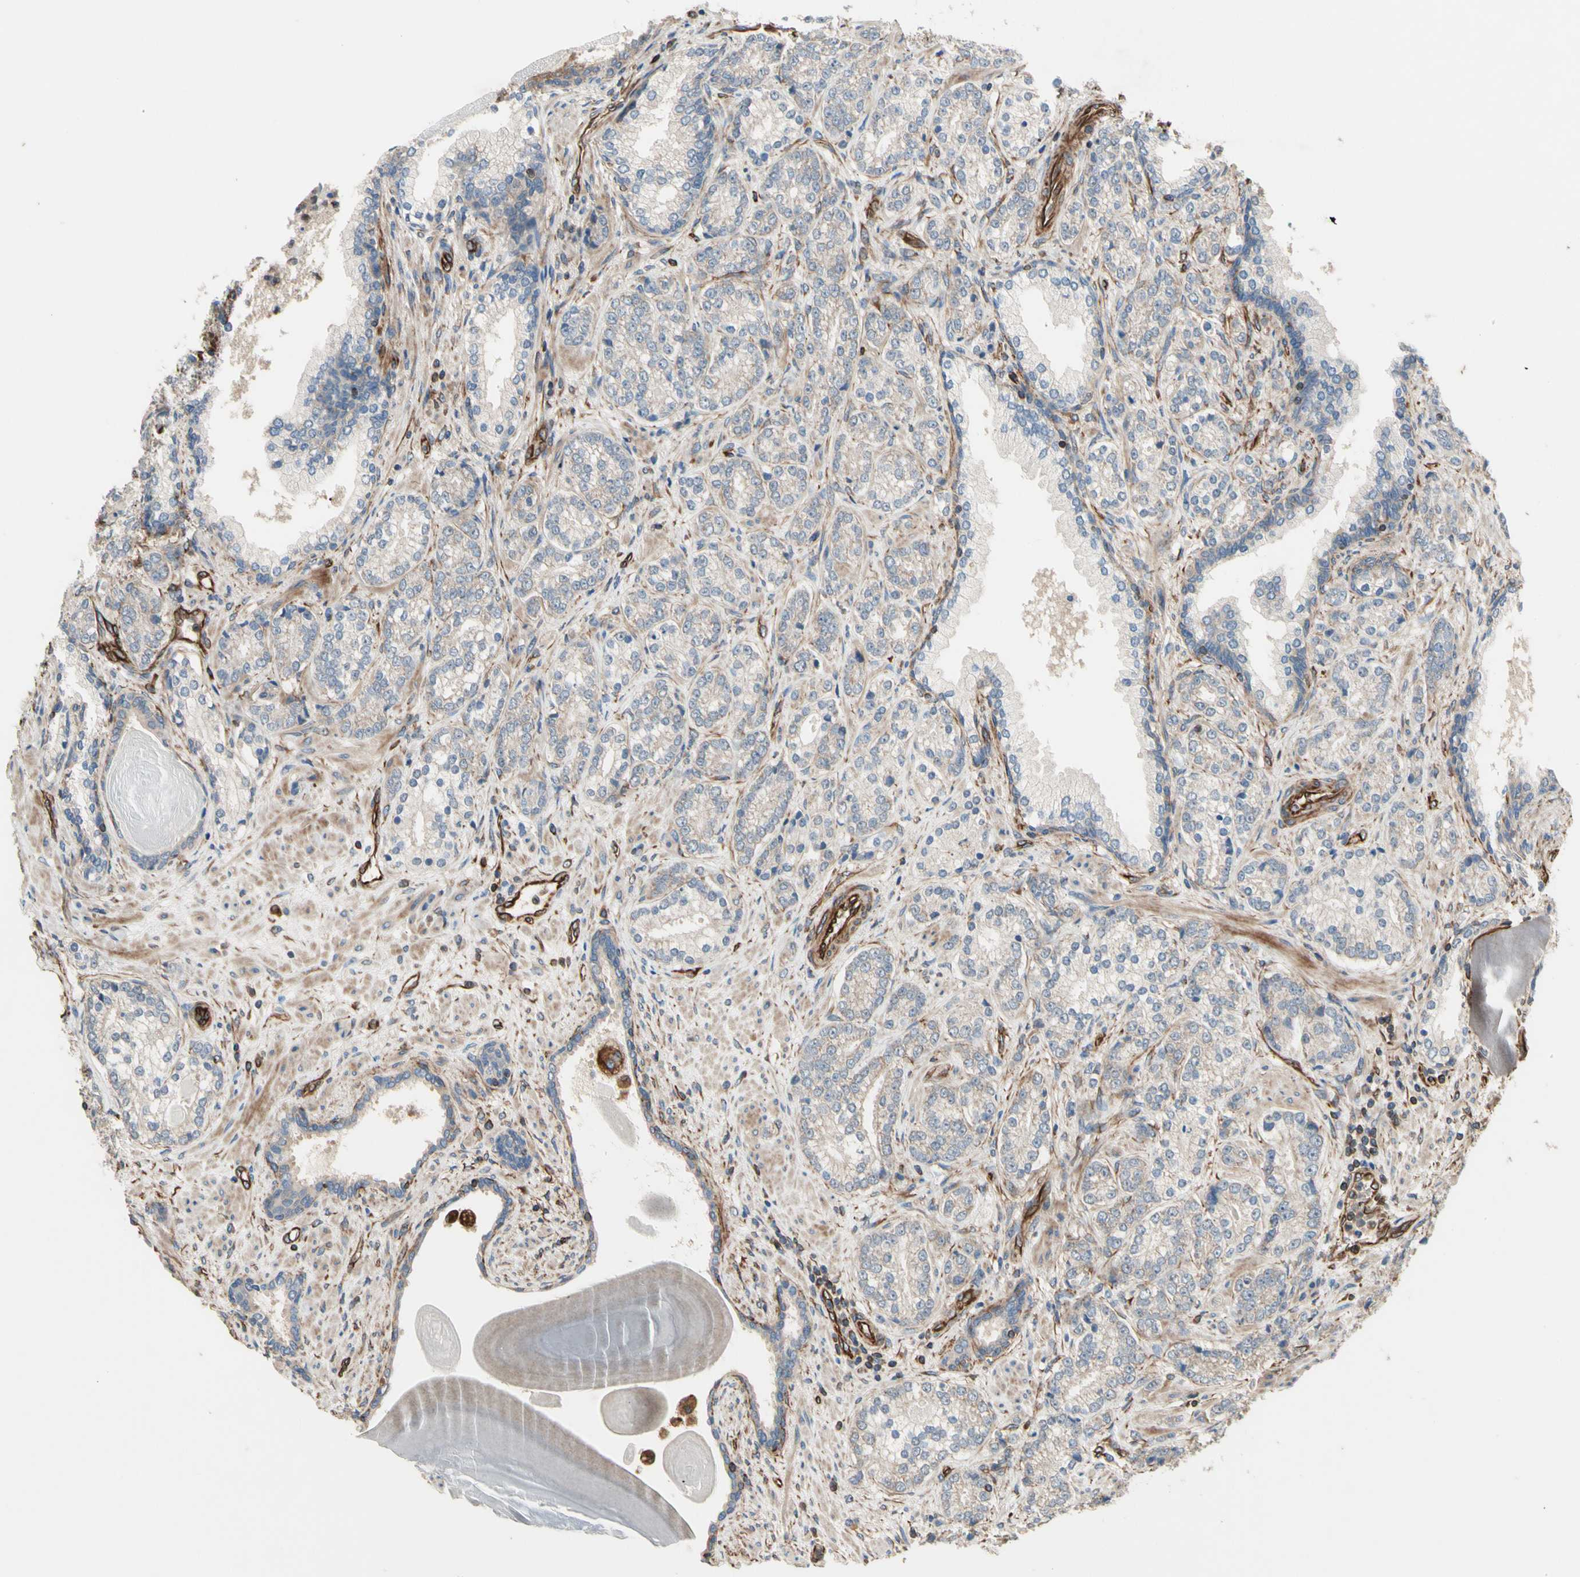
{"staining": {"intensity": "weak", "quantity": "25%-75%", "location": "cytoplasmic/membranous"}, "tissue": "prostate cancer", "cell_type": "Tumor cells", "image_type": "cancer", "snomed": [{"axis": "morphology", "description": "Adenocarcinoma, High grade"}, {"axis": "topography", "description": "Prostate"}], "caption": "The photomicrograph reveals staining of prostate cancer, revealing weak cytoplasmic/membranous protein staining (brown color) within tumor cells. (DAB (3,3'-diaminobenzidine) IHC, brown staining for protein, blue staining for nuclei).", "gene": "TRAF2", "patient": {"sex": "male", "age": 61}}